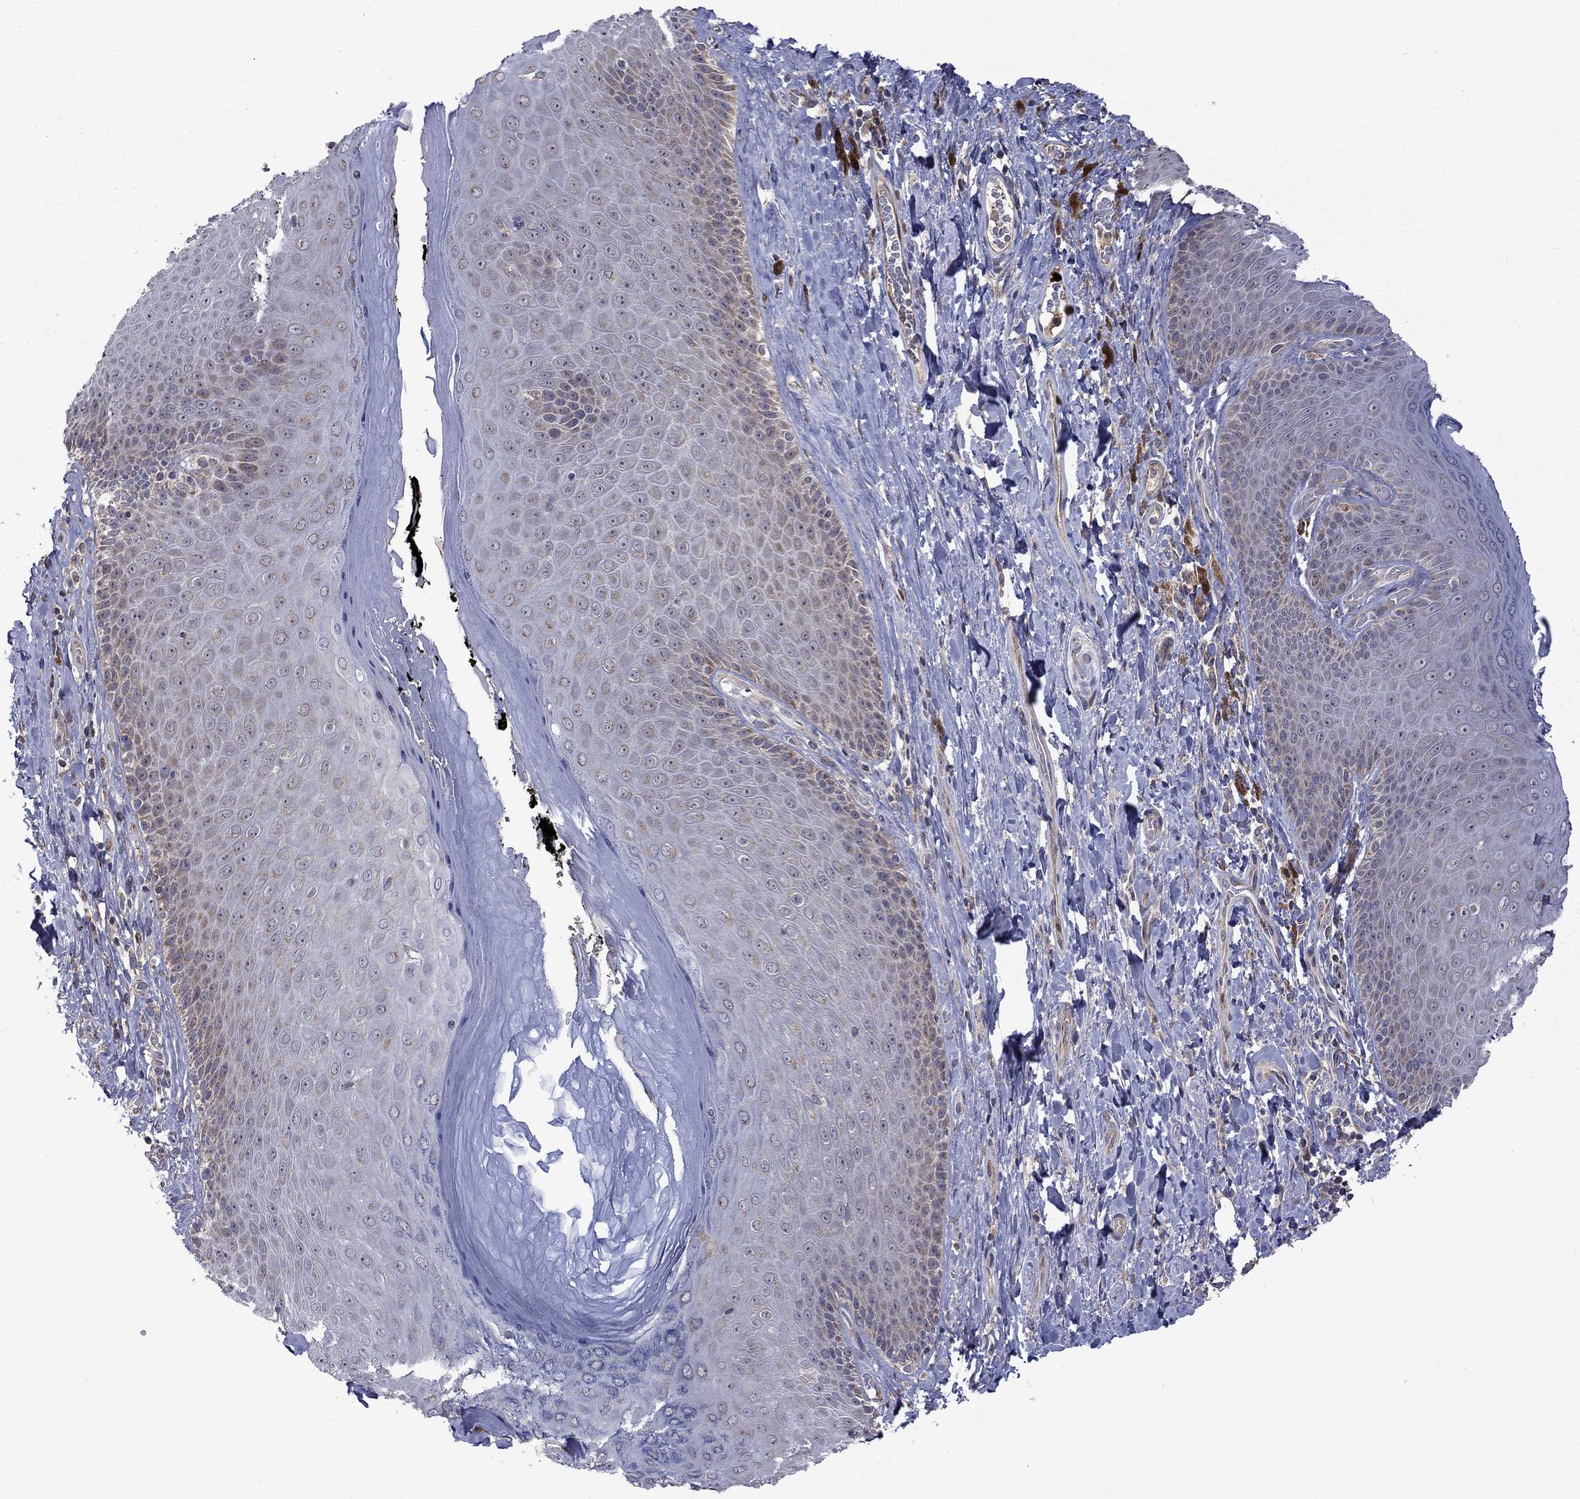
{"staining": {"intensity": "negative", "quantity": "none", "location": "none"}, "tissue": "skin", "cell_type": "Epidermal cells", "image_type": "normal", "snomed": [{"axis": "morphology", "description": "Normal tissue, NOS"}, {"axis": "topography", "description": "Skeletal muscle"}, {"axis": "topography", "description": "Anal"}, {"axis": "topography", "description": "Peripheral nerve tissue"}], "caption": "Epidermal cells are negative for brown protein staining in normal skin. (Brightfield microscopy of DAB (3,3'-diaminobenzidine) immunohistochemistry (IHC) at high magnification).", "gene": "DOP1B", "patient": {"sex": "male", "age": 53}}